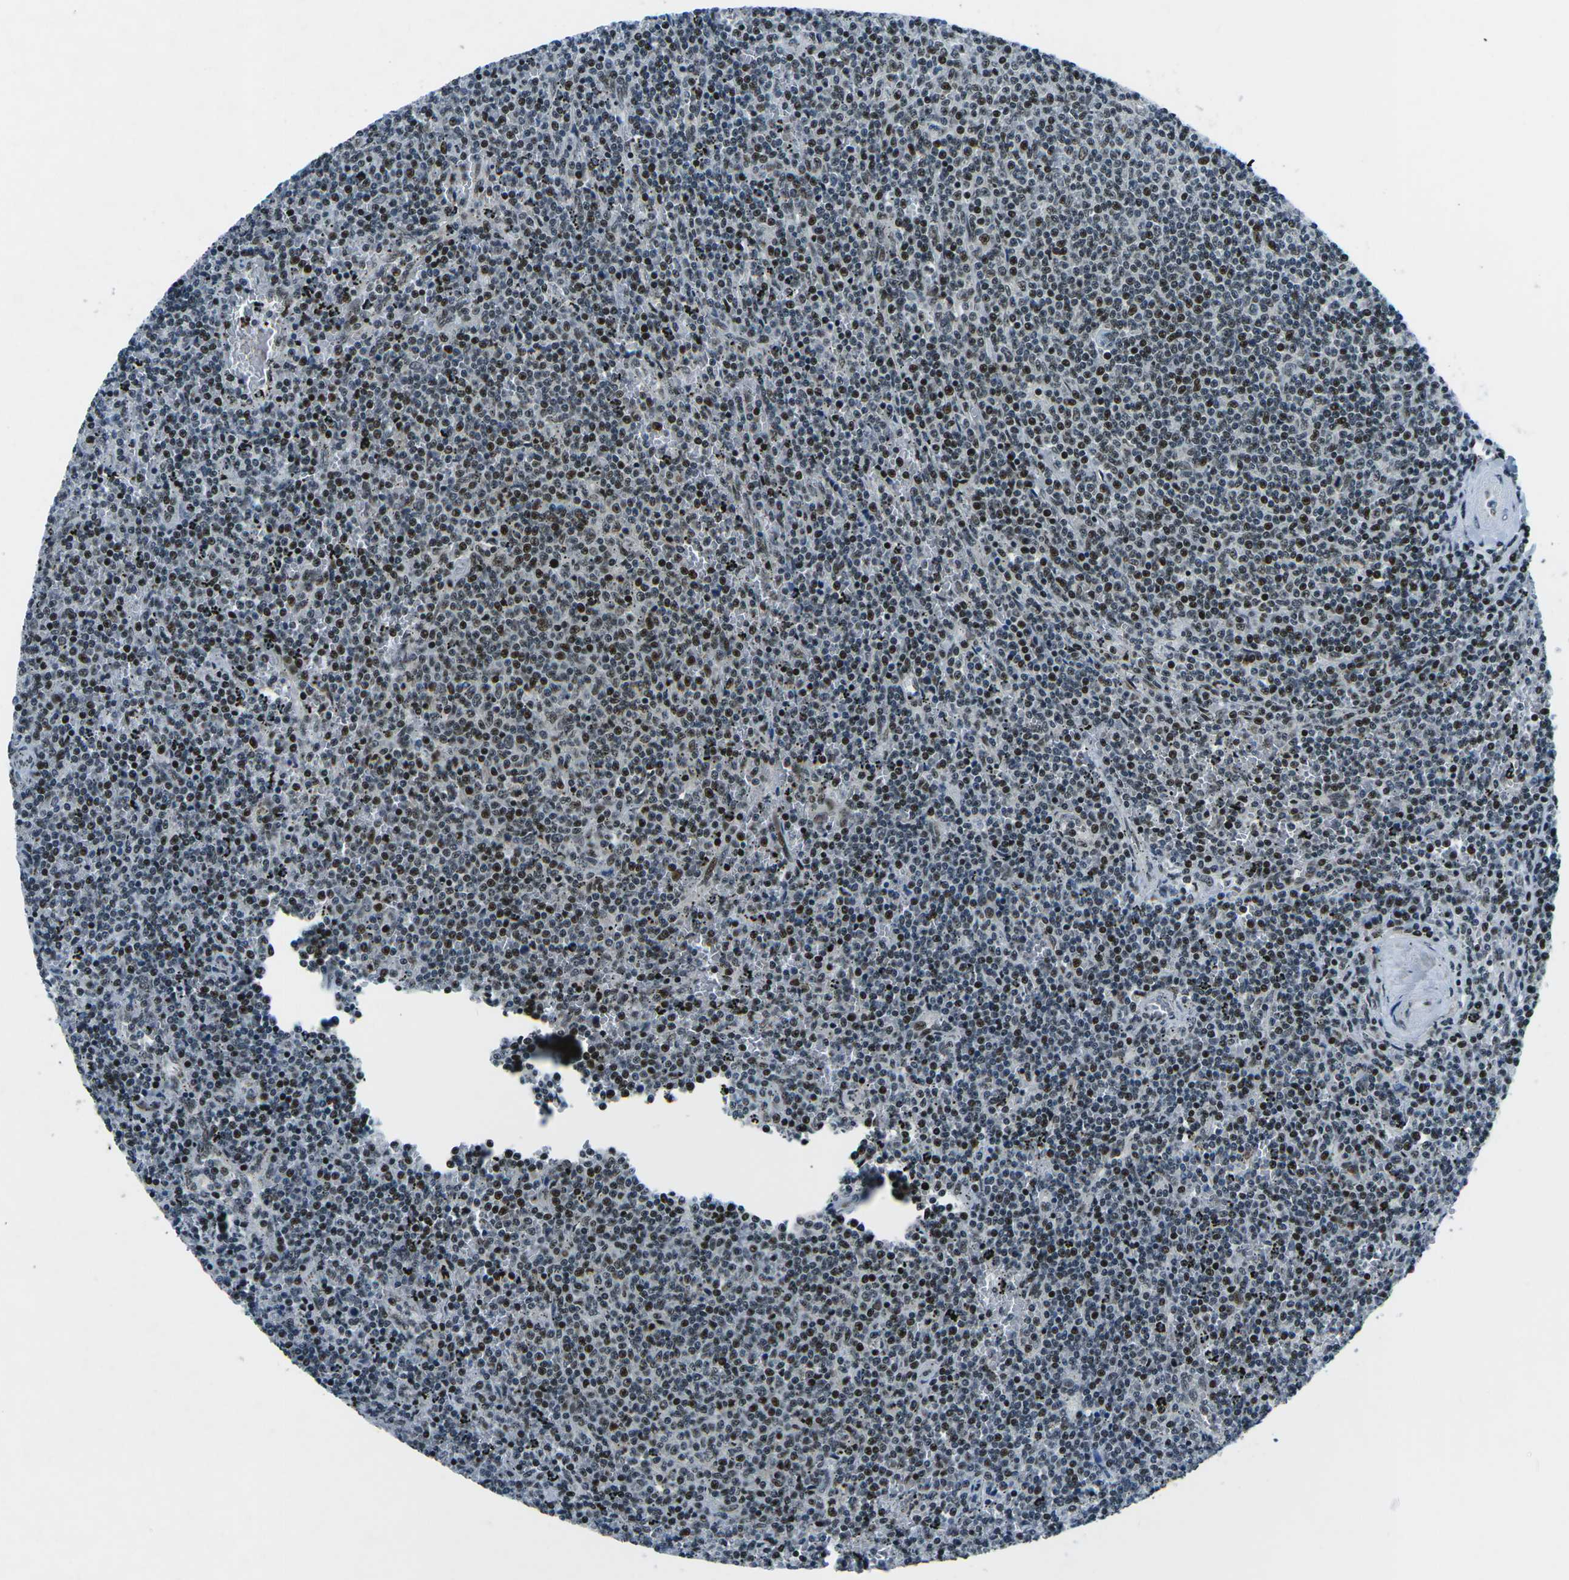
{"staining": {"intensity": "moderate", "quantity": "25%-75%", "location": "nuclear"}, "tissue": "lymphoma", "cell_type": "Tumor cells", "image_type": "cancer", "snomed": [{"axis": "morphology", "description": "Malignant lymphoma, non-Hodgkin's type, Low grade"}, {"axis": "topography", "description": "Spleen"}], "caption": "Immunohistochemistry micrograph of neoplastic tissue: lymphoma stained using immunohistochemistry (IHC) demonstrates medium levels of moderate protein expression localized specifically in the nuclear of tumor cells, appearing as a nuclear brown color.", "gene": "RBL2", "patient": {"sex": "female", "age": 50}}